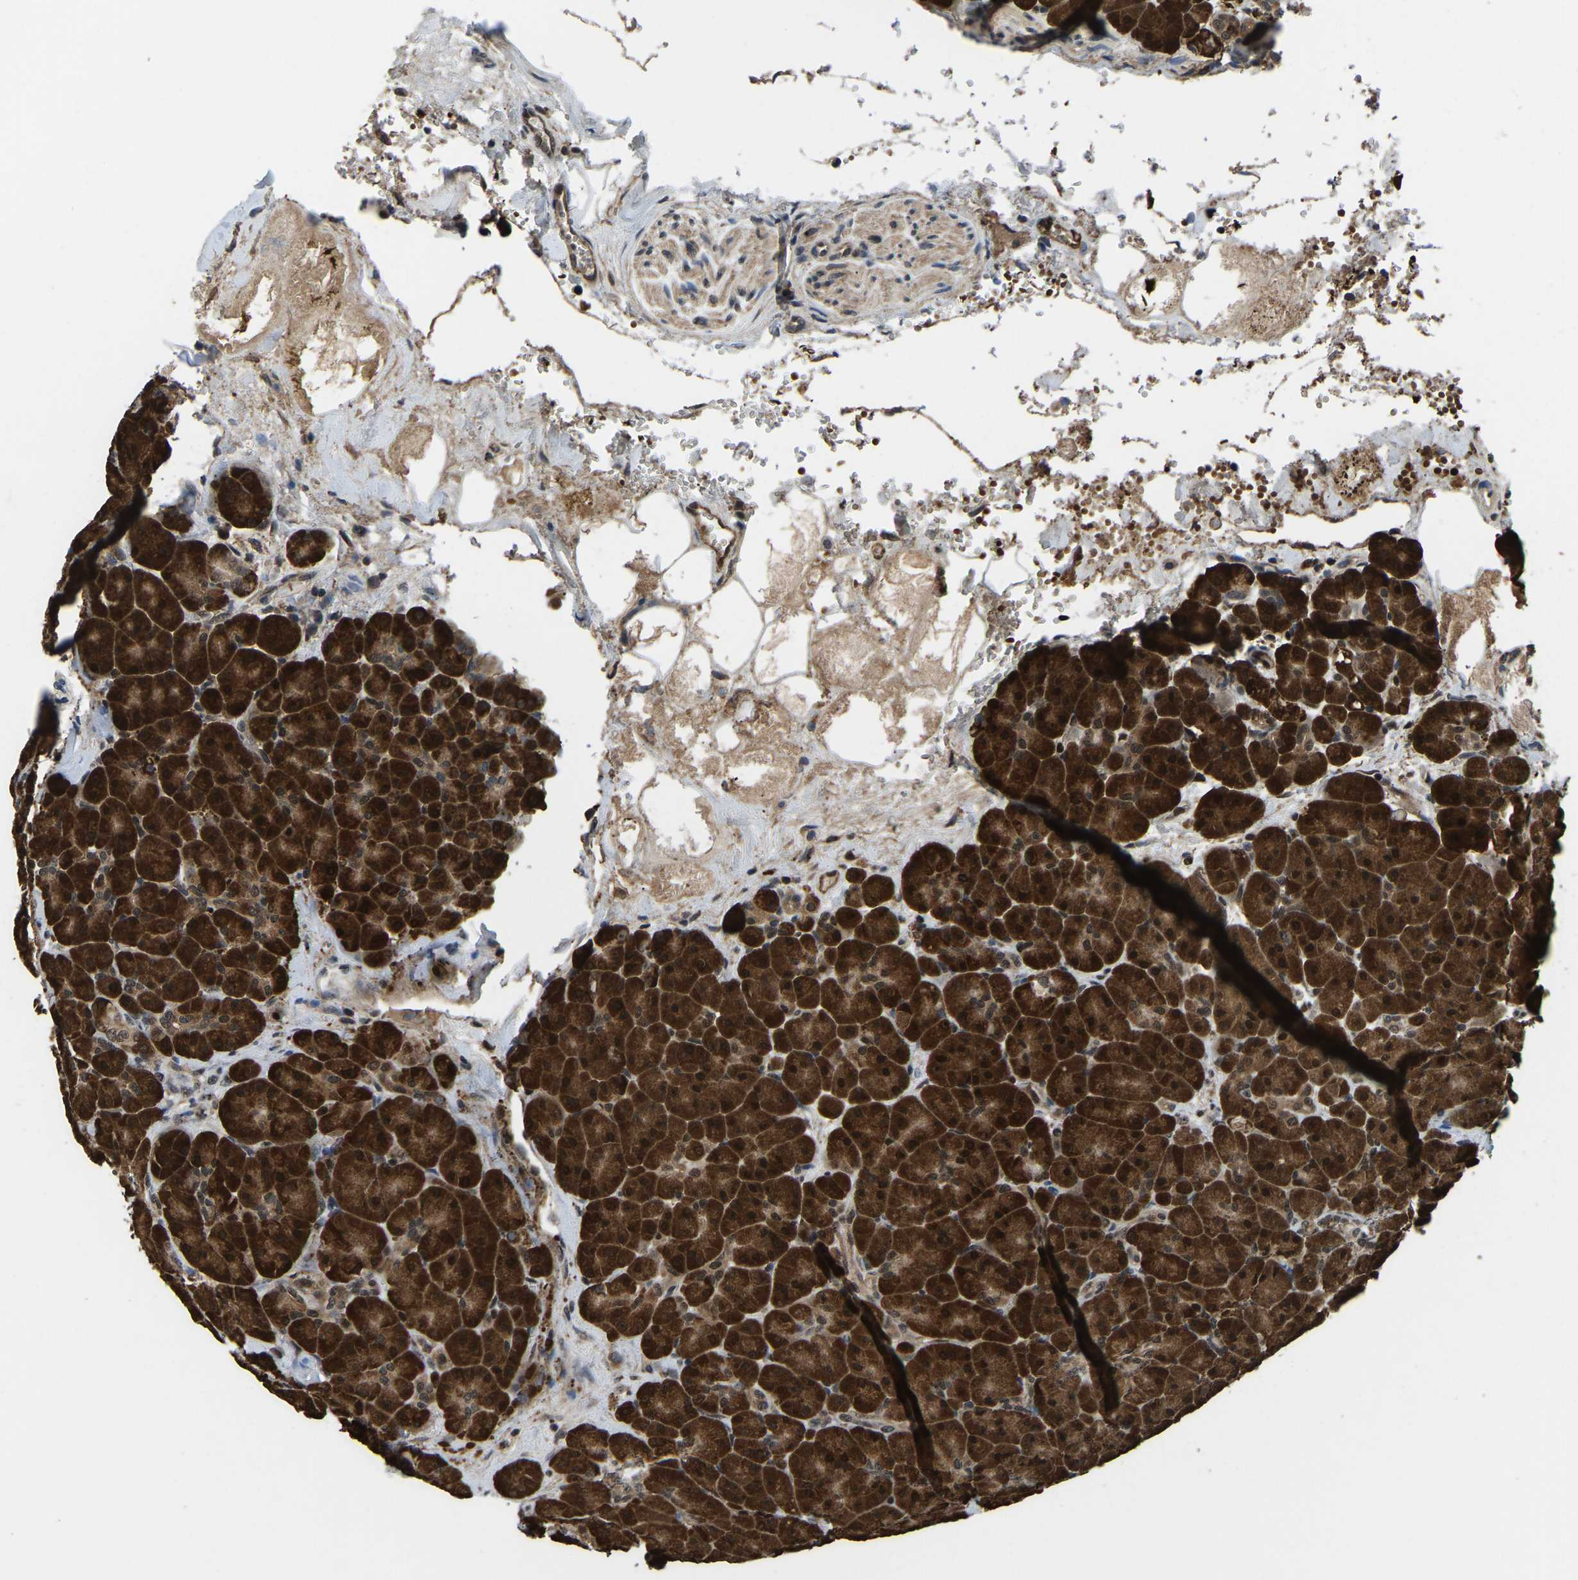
{"staining": {"intensity": "strong", "quantity": ">75%", "location": "cytoplasmic/membranous,nuclear"}, "tissue": "pancreas", "cell_type": "Exocrine glandular cells", "image_type": "normal", "snomed": [{"axis": "morphology", "description": "Normal tissue, NOS"}, {"axis": "topography", "description": "Pancreas"}], "caption": "High-power microscopy captured an immunohistochemistry histopathology image of unremarkable pancreas, revealing strong cytoplasmic/membranous,nuclear expression in approximately >75% of exocrine glandular cells. (DAB (3,3'-diaminobenzidine) IHC with brightfield microscopy, high magnification).", "gene": "DFFA", "patient": {"sex": "male", "age": 66}}